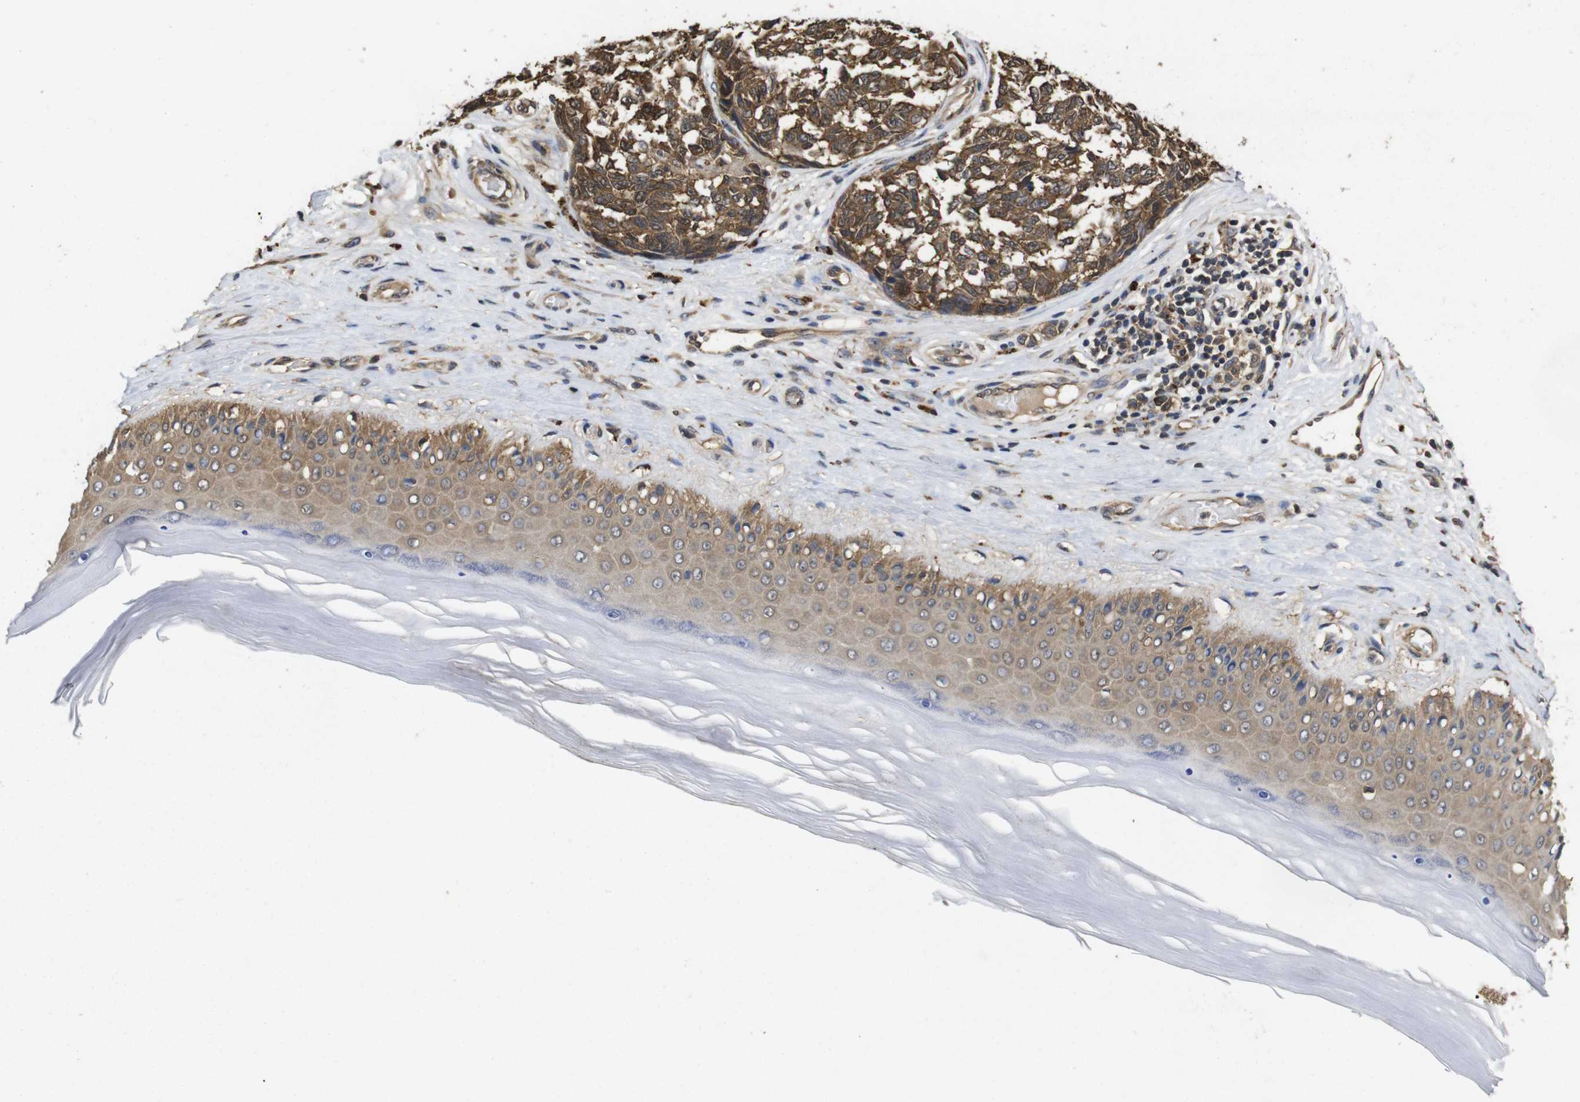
{"staining": {"intensity": "strong", "quantity": ">75%", "location": "cytoplasmic/membranous,nuclear"}, "tissue": "melanoma", "cell_type": "Tumor cells", "image_type": "cancer", "snomed": [{"axis": "morphology", "description": "Malignant melanoma, NOS"}, {"axis": "topography", "description": "Skin"}], "caption": "An IHC image of tumor tissue is shown. Protein staining in brown labels strong cytoplasmic/membranous and nuclear positivity in malignant melanoma within tumor cells. (DAB (3,3'-diaminobenzidine) IHC, brown staining for protein, blue staining for nuclei).", "gene": "SUMO3", "patient": {"sex": "female", "age": 64}}